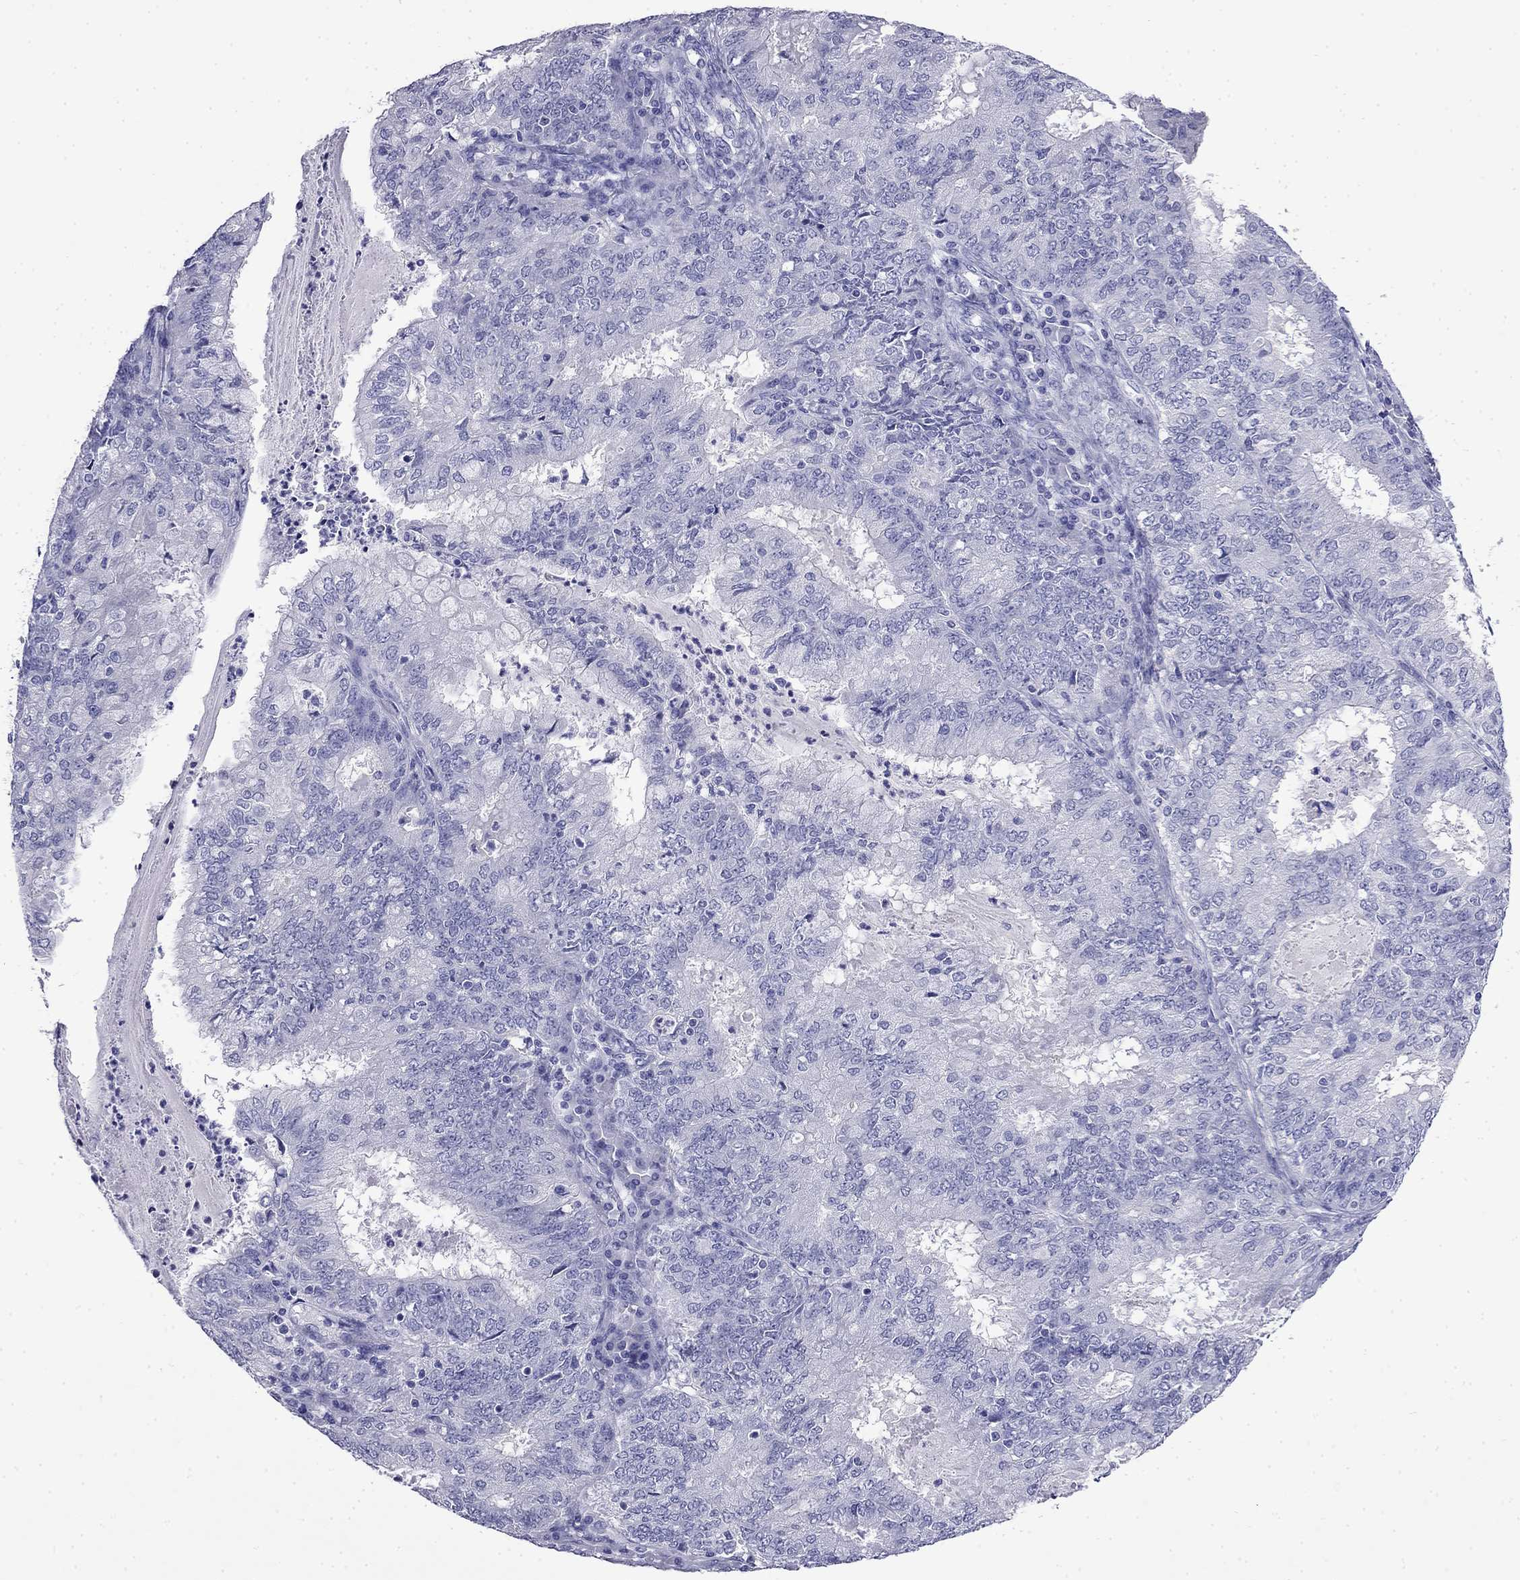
{"staining": {"intensity": "negative", "quantity": "none", "location": "none"}, "tissue": "endometrial cancer", "cell_type": "Tumor cells", "image_type": "cancer", "snomed": [{"axis": "morphology", "description": "Adenocarcinoma, NOS"}, {"axis": "topography", "description": "Endometrium"}], "caption": "An immunohistochemistry (IHC) image of endometrial adenocarcinoma is shown. There is no staining in tumor cells of endometrial adenocarcinoma.", "gene": "MYO15A", "patient": {"sex": "female", "age": 57}}